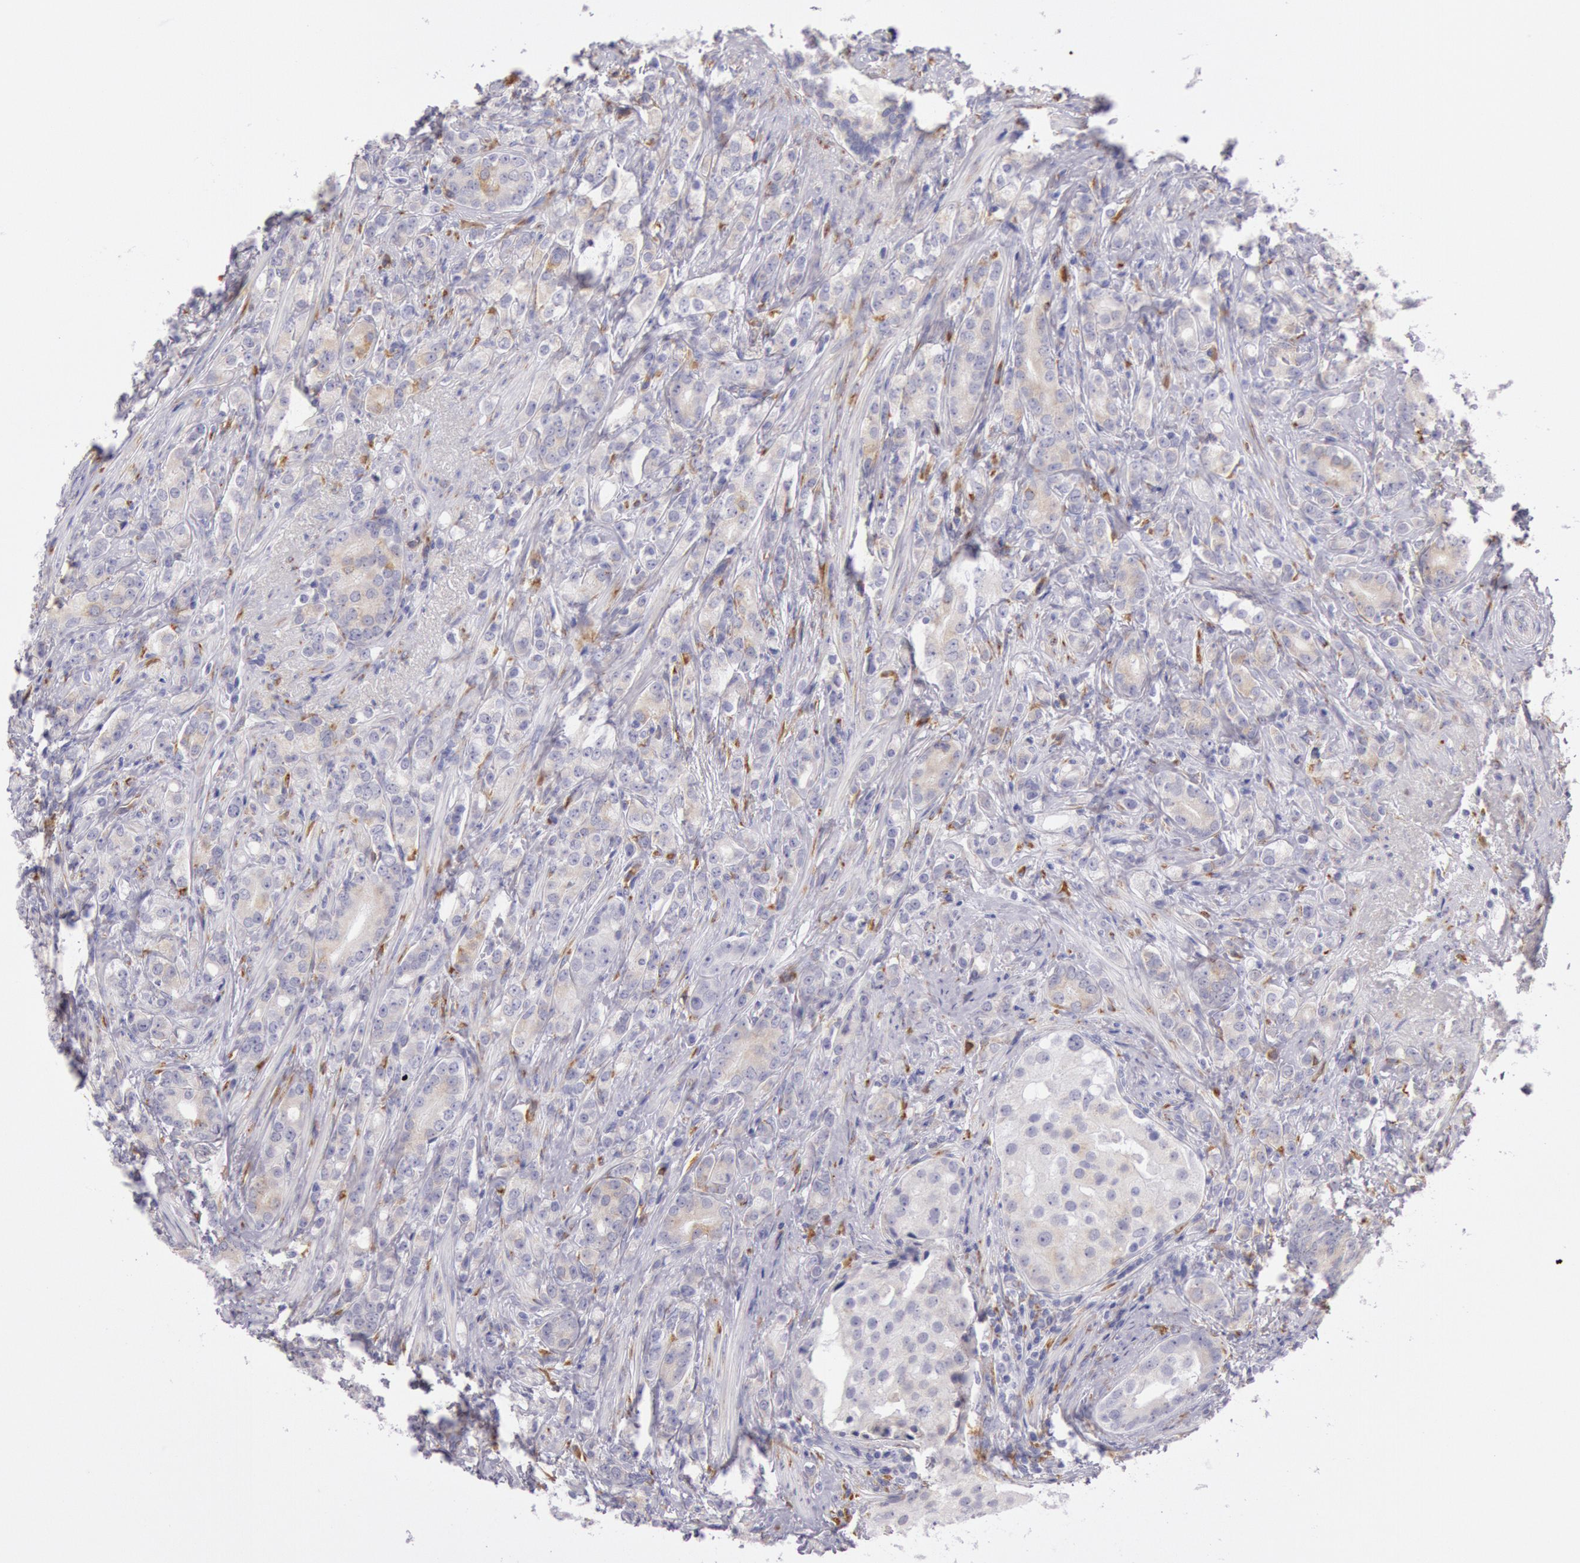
{"staining": {"intensity": "weak", "quantity": "25%-75%", "location": "cytoplasmic/membranous"}, "tissue": "prostate cancer", "cell_type": "Tumor cells", "image_type": "cancer", "snomed": [{"axis": "morphology", "description": "Adenocarcinoma, Medium grade"}, {"axis": "topography", "description": "Prostate"}], "caption": "IHC staining of prostate cancer (adenocarcinoma (medium-grade)), which demonstrates low levels of weak cytoplasmic/membranous expression in approximately 25%-75% of tumor cells indicating weak cytoplasmic/membranous protein staining. The staining was performed using DAB (brown) for protein detection and nuclei were counterstained in hematoxylin (blue).", "gene": "CIDEB", "patient": {"sex": "male", "age": 59}}